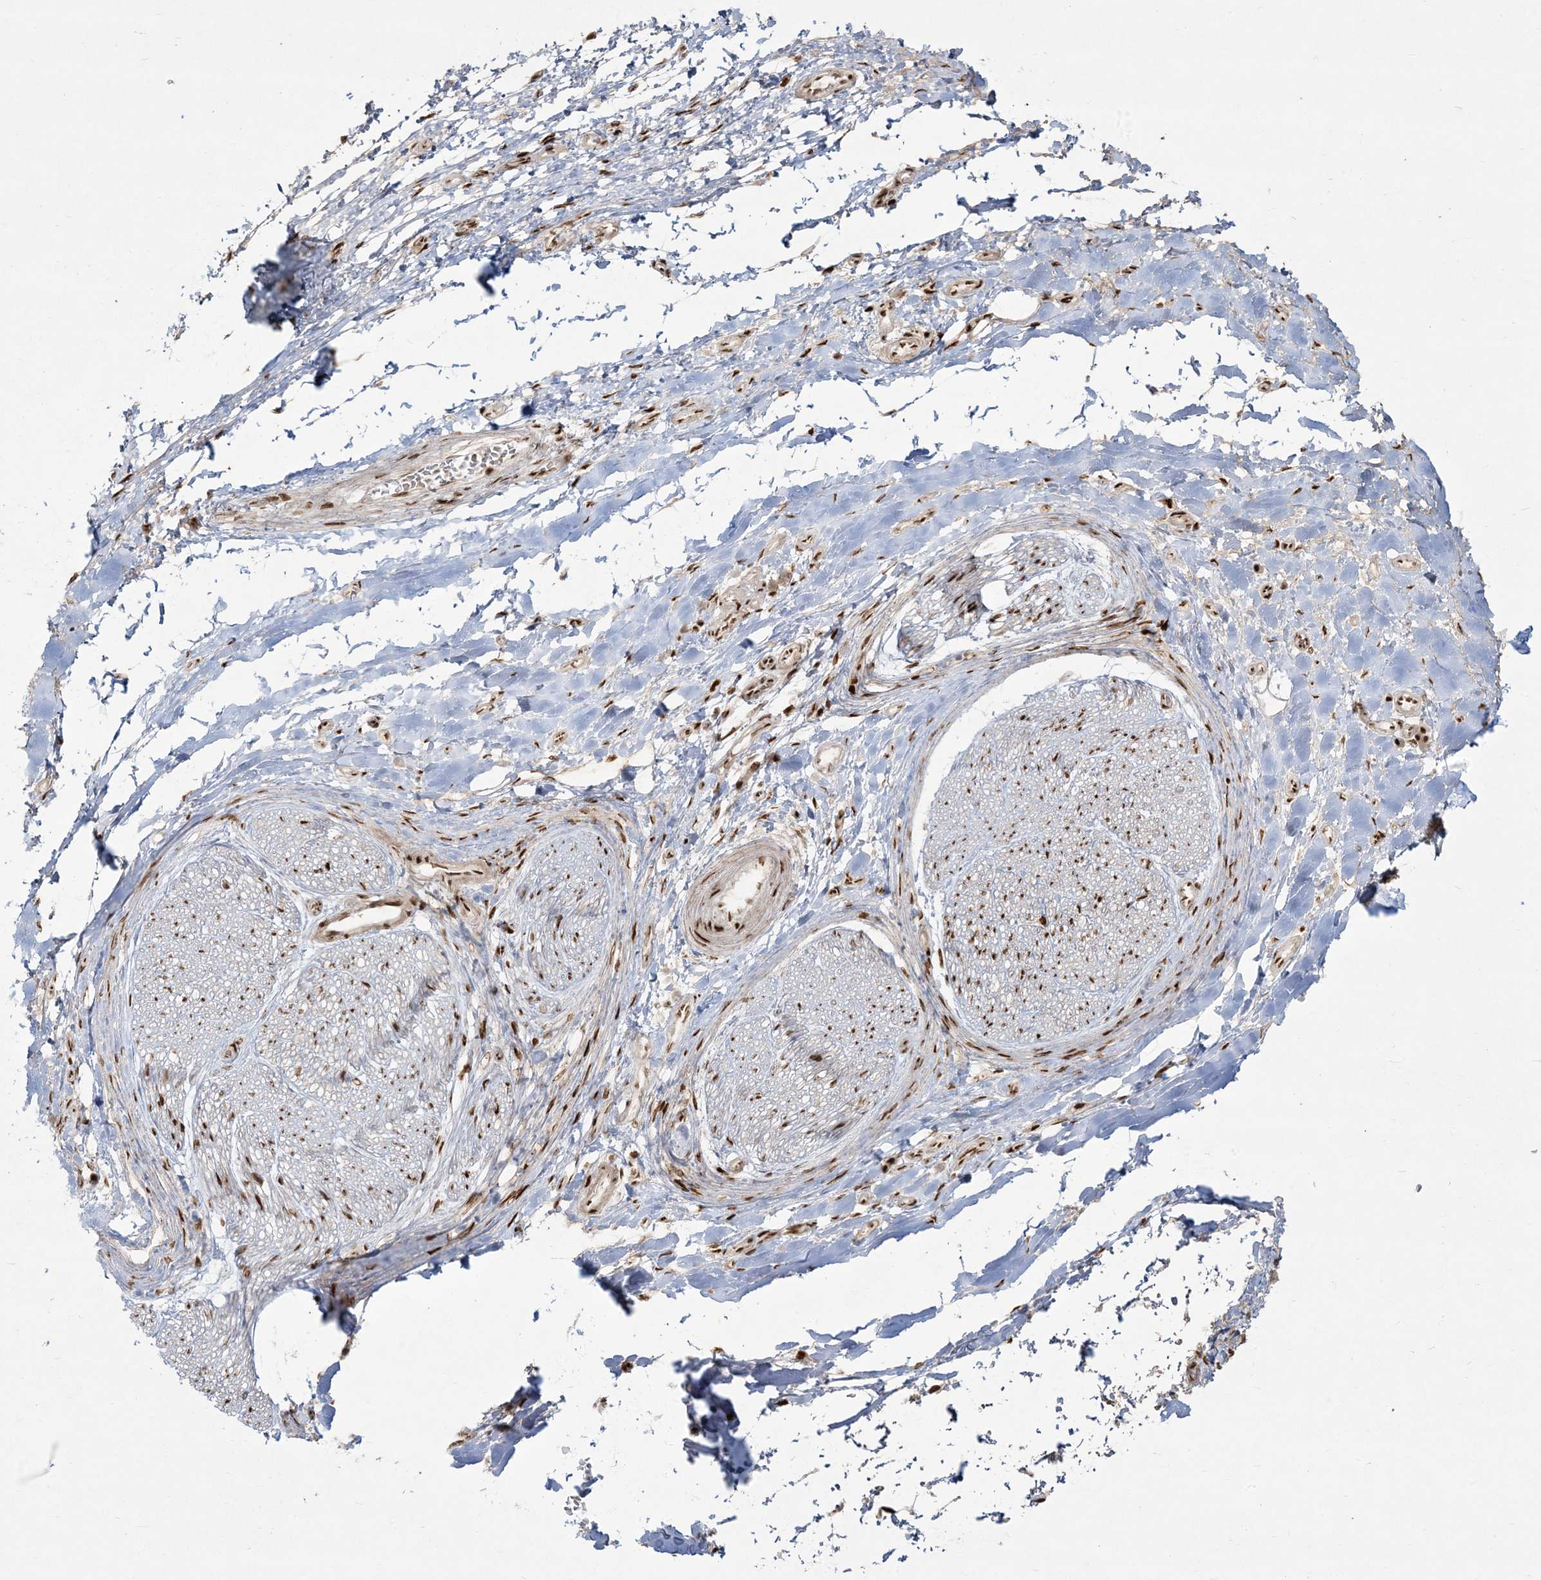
{"staining": {"intensity": "weak", "quantity": "25%-75%", "location": "cytoplasmic/membranous"}, "tissue": "adipose tissue", "cell_type": "Adipocytes", "image_type": "normal", "snomed": [{"axis": "morphology", "description": "Normal tissue, NOS"}, {"axis": "morphology", "description": "Adenocarcinoma, NOS"}, {"axis": "topography", "description": "Stomach, upper"}, {"axis": "topography", "description": "Peripheral nerve tissue"}], "caption": "IHC photomicrograph of normal adipose tissue stained for a protein (brown), which demonstrates low levels of weak cytoplasmic/membranous staining in approximately 25%-75% of adipocytes.", "gene": "RBM10", "patient": {"sex": "male", "age": 62}}